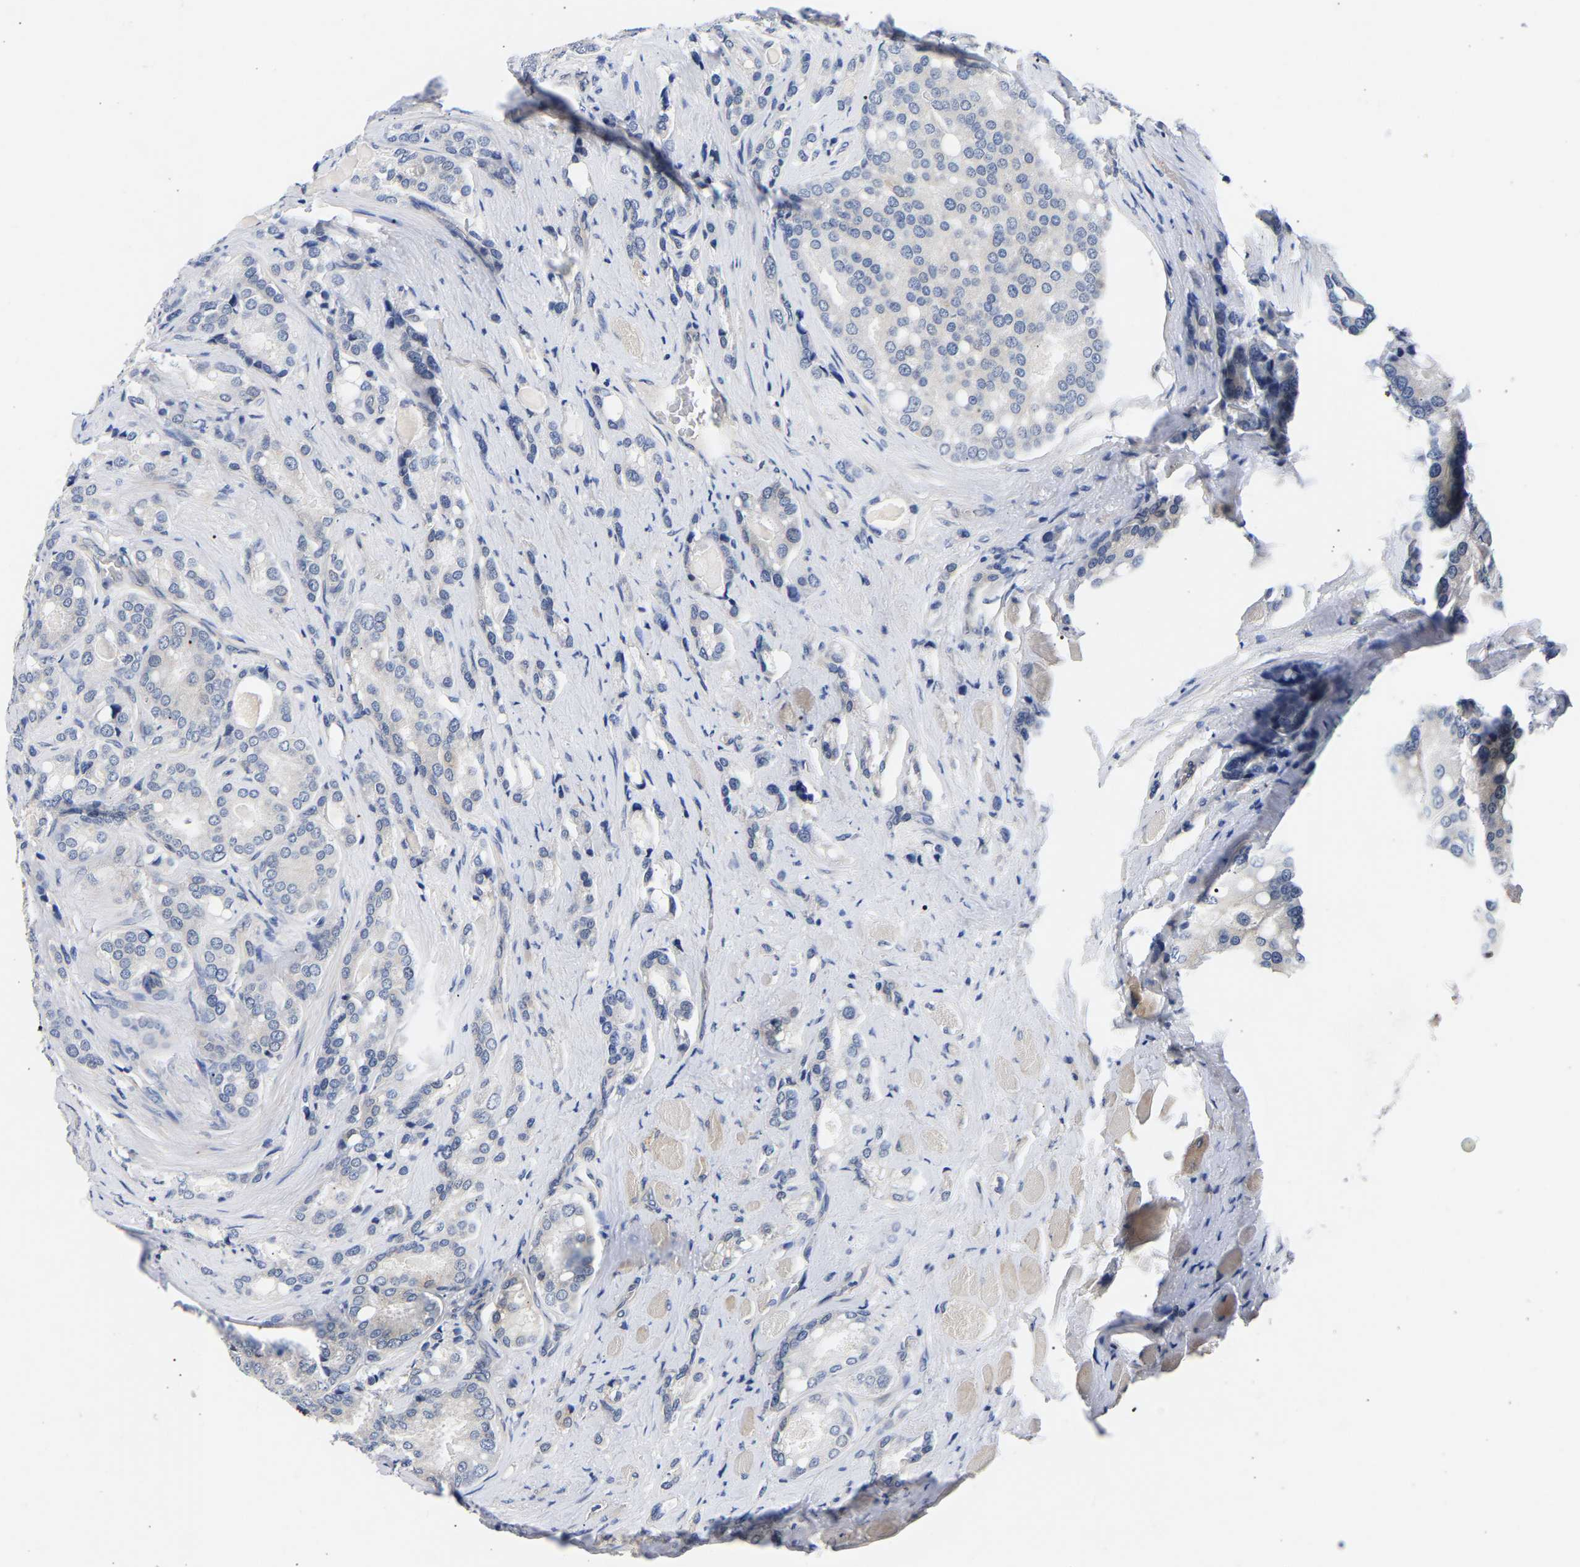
{"staining": {"intensity": "negative", "quantity": "none", "location": "none"}, "tissue": "prostate cancer", "cell_type": "Tumor cells", "image_type": "cancer", "snomed": [{"axis": "morphology", "description": "Adenocarcinoma, High grade"}, {"axis": "topography", "description": "Prostate"}], "caption": "Photomicrograph shows no significant protein positivity in tumor cells of prostate high-grade adenocarcinoma.", "gene": "CCDC6", "patient": {"sex": "male", "age": 50}}